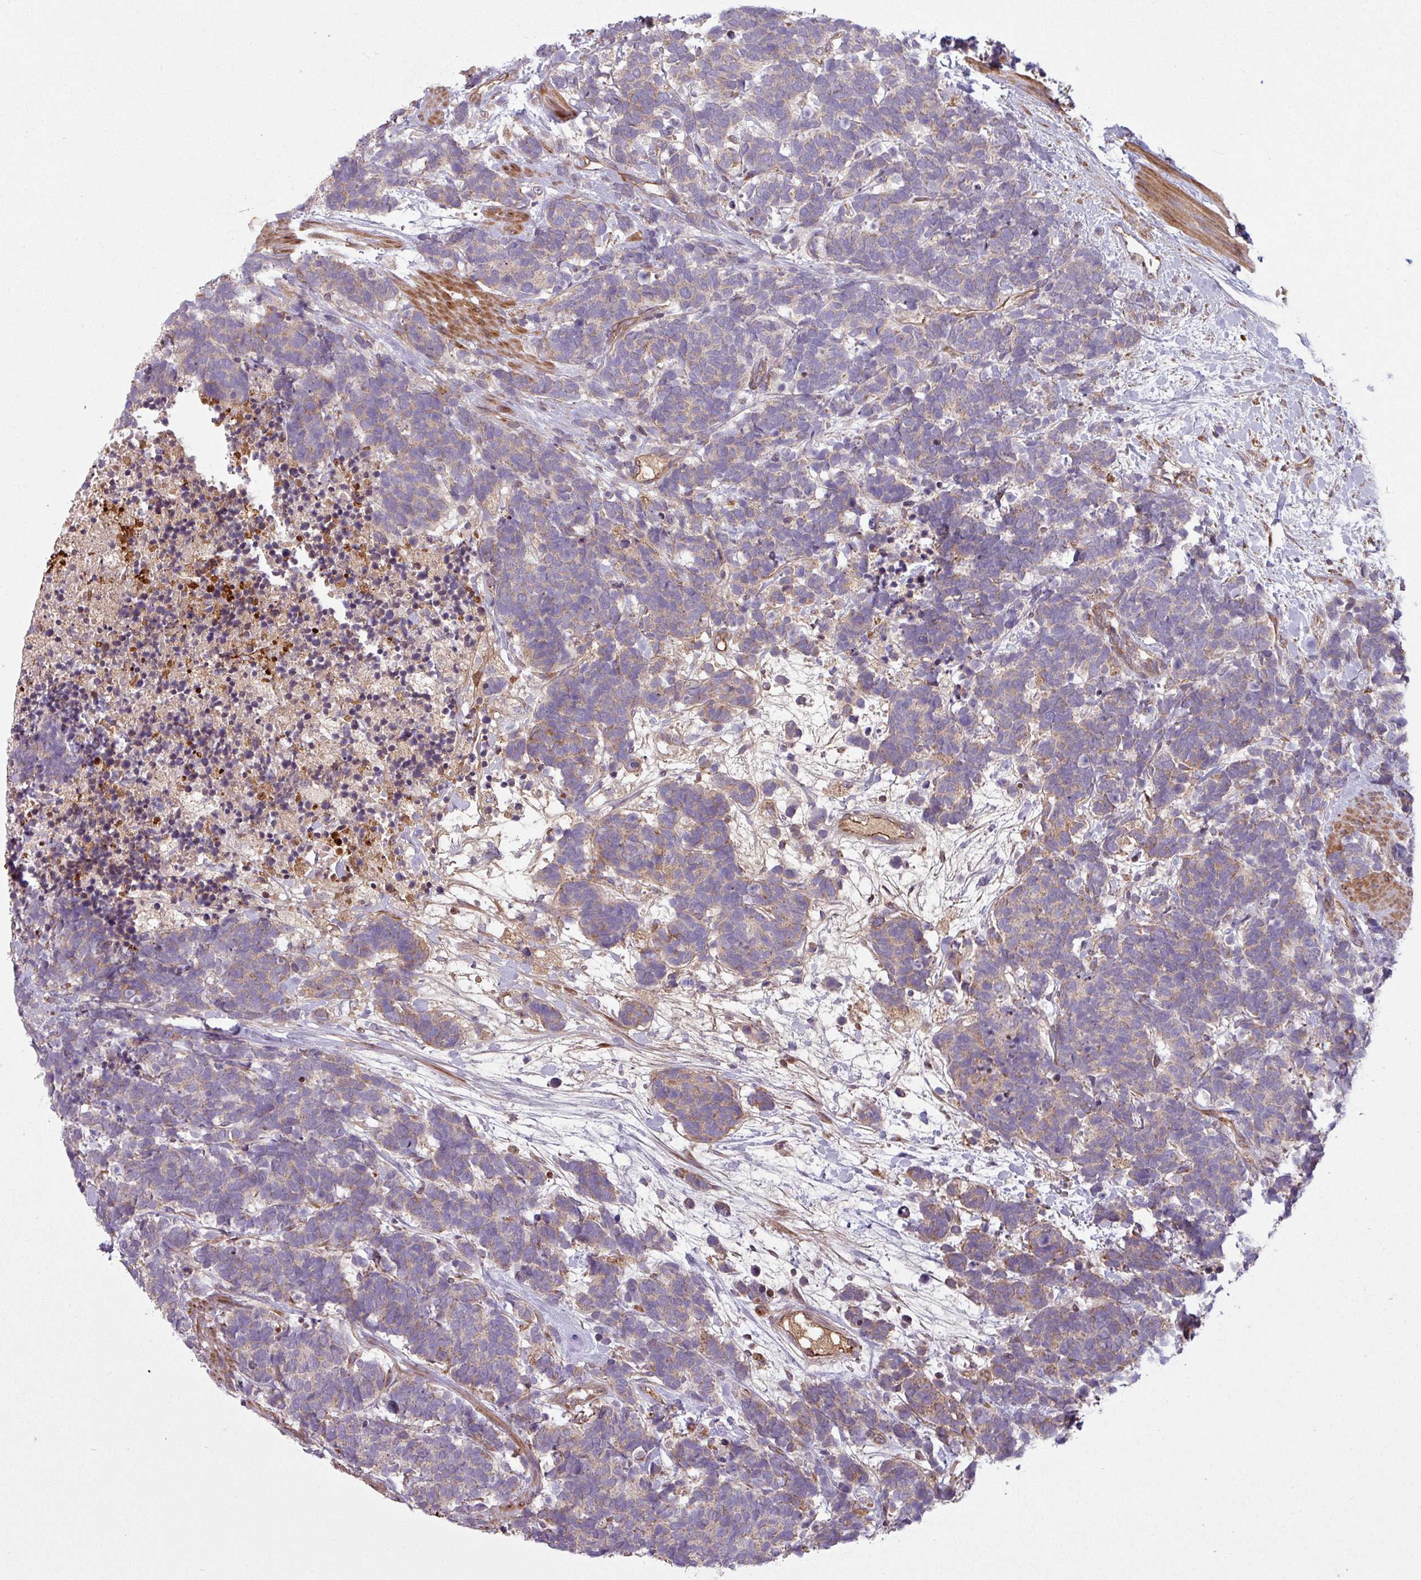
{"staining": {"intensity": "weak", "quantity": "<25%", "location": "cytoplasmic/membranous"}, "tissue": "carcinoid", "cell_type": "Tumor cells", "image_type": "cancer", "snomed": [{"axis": "morphology", "description": "Carcinoma, NOS"}, {"axis": "morphology", "description": "Carcinoid, malignant, NOS"}, {"axis": "topography", "description": "Prostate"}], "caption": "DAB (3,3'-diaminobenzidine) immunohistochemical staining of human carcinoid exhibits no significant expression in tumor cells.", "gene": "SNRNP25", "patient": {"sex": "male", "age": 57}}